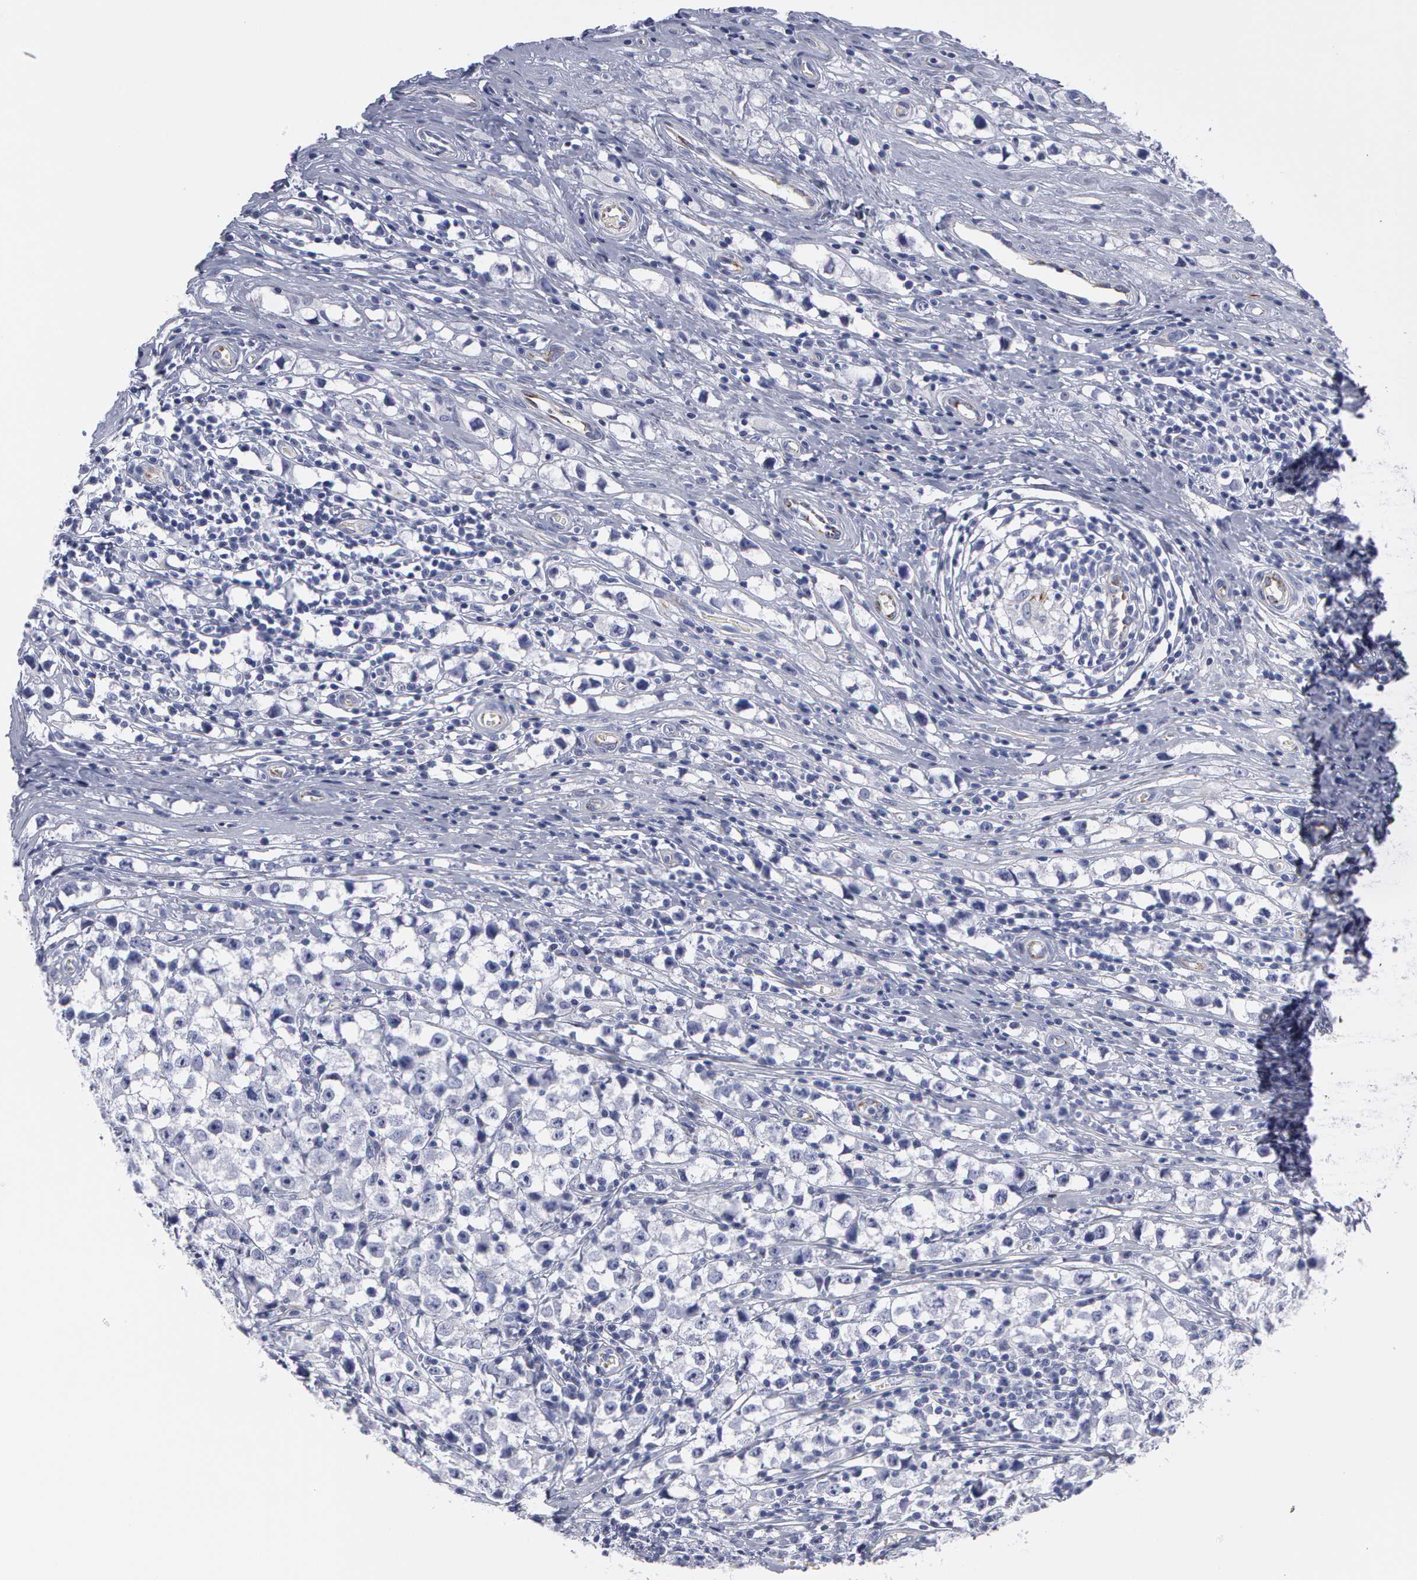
{"staining": {"intensity": "negative", "quantity": "none", "location": "none"}, "tissue": "testis cancer", "cell_type": "Tumor cells", "image_type": "cancer", "snomed": [{"axis": "morphology", "description": "Seminoma, NOS"}, {"axis": "topography", "description": "Testis"}], "caption": "Immunohistochemistry of human testis seminoma shows no staining in tumor cells.", "gene": "SMC1B", "patient": {"sex": "male", "age": 35}}